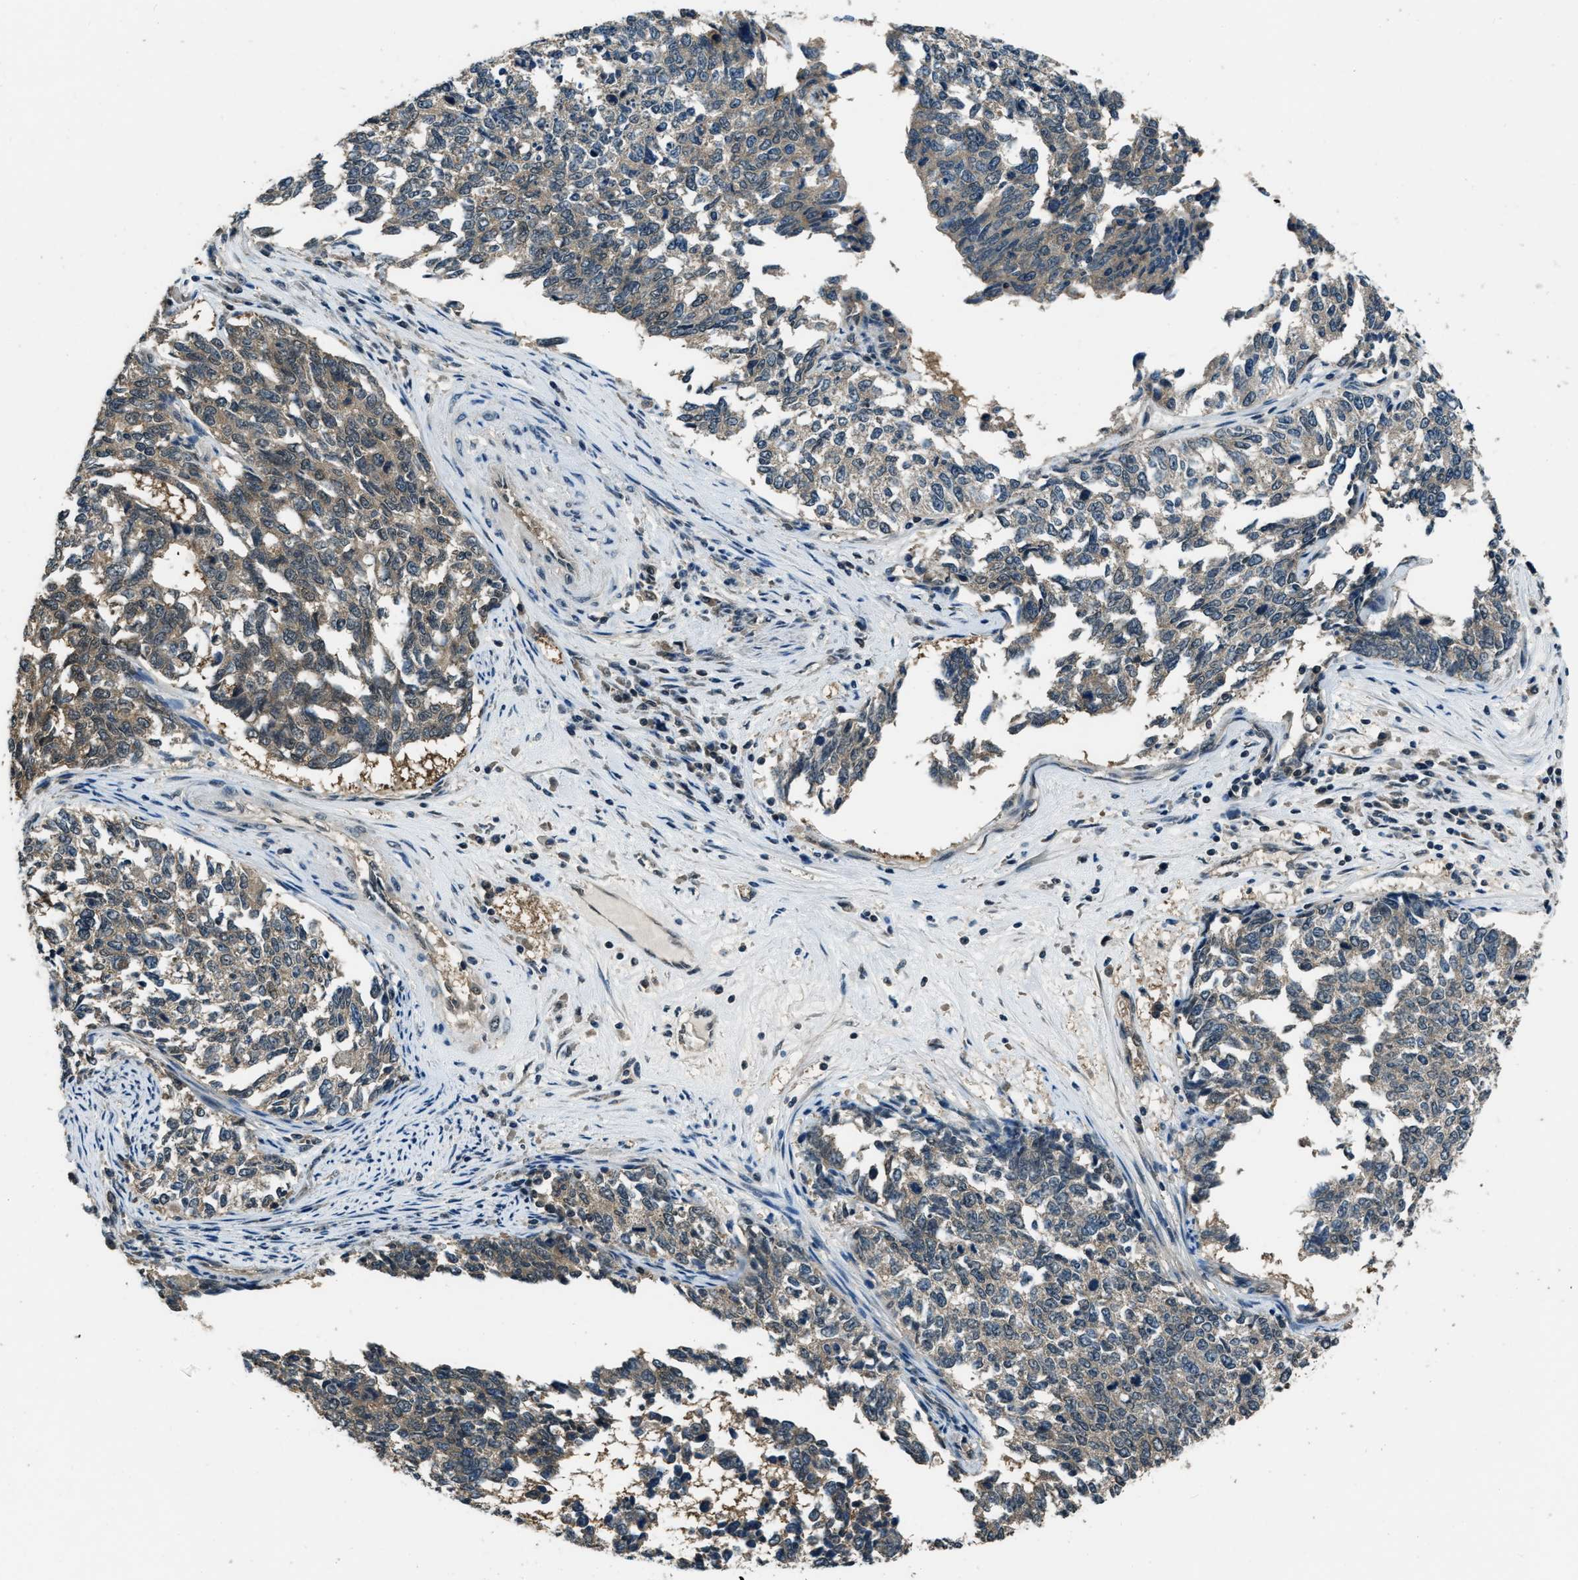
{"staining": {"intensity": "weak", "quantity": ">75%", "location": "cytoplasmic/membranous"}, "tissue": "cervical cancer", "cell_type": "Tumor cells", "image_type": "cancer", "snomed": [{"axis": "morphology", "description": "Squamous cell carcinoma, NOS"}, {"axis": "topography", "description": "Cervix"}], "caption": "A histopathology image of human cervical cancer stained for a protein exhibits weak cytoplasmic/membranous brown staining in tumor cells. The protein is stained brown, and the nuclei are stained in blue (DAB IHC with brightfield microscopy, high magnification).", "gene": "NUDCD3", "patient": {"sex": "female", "age": 63}}